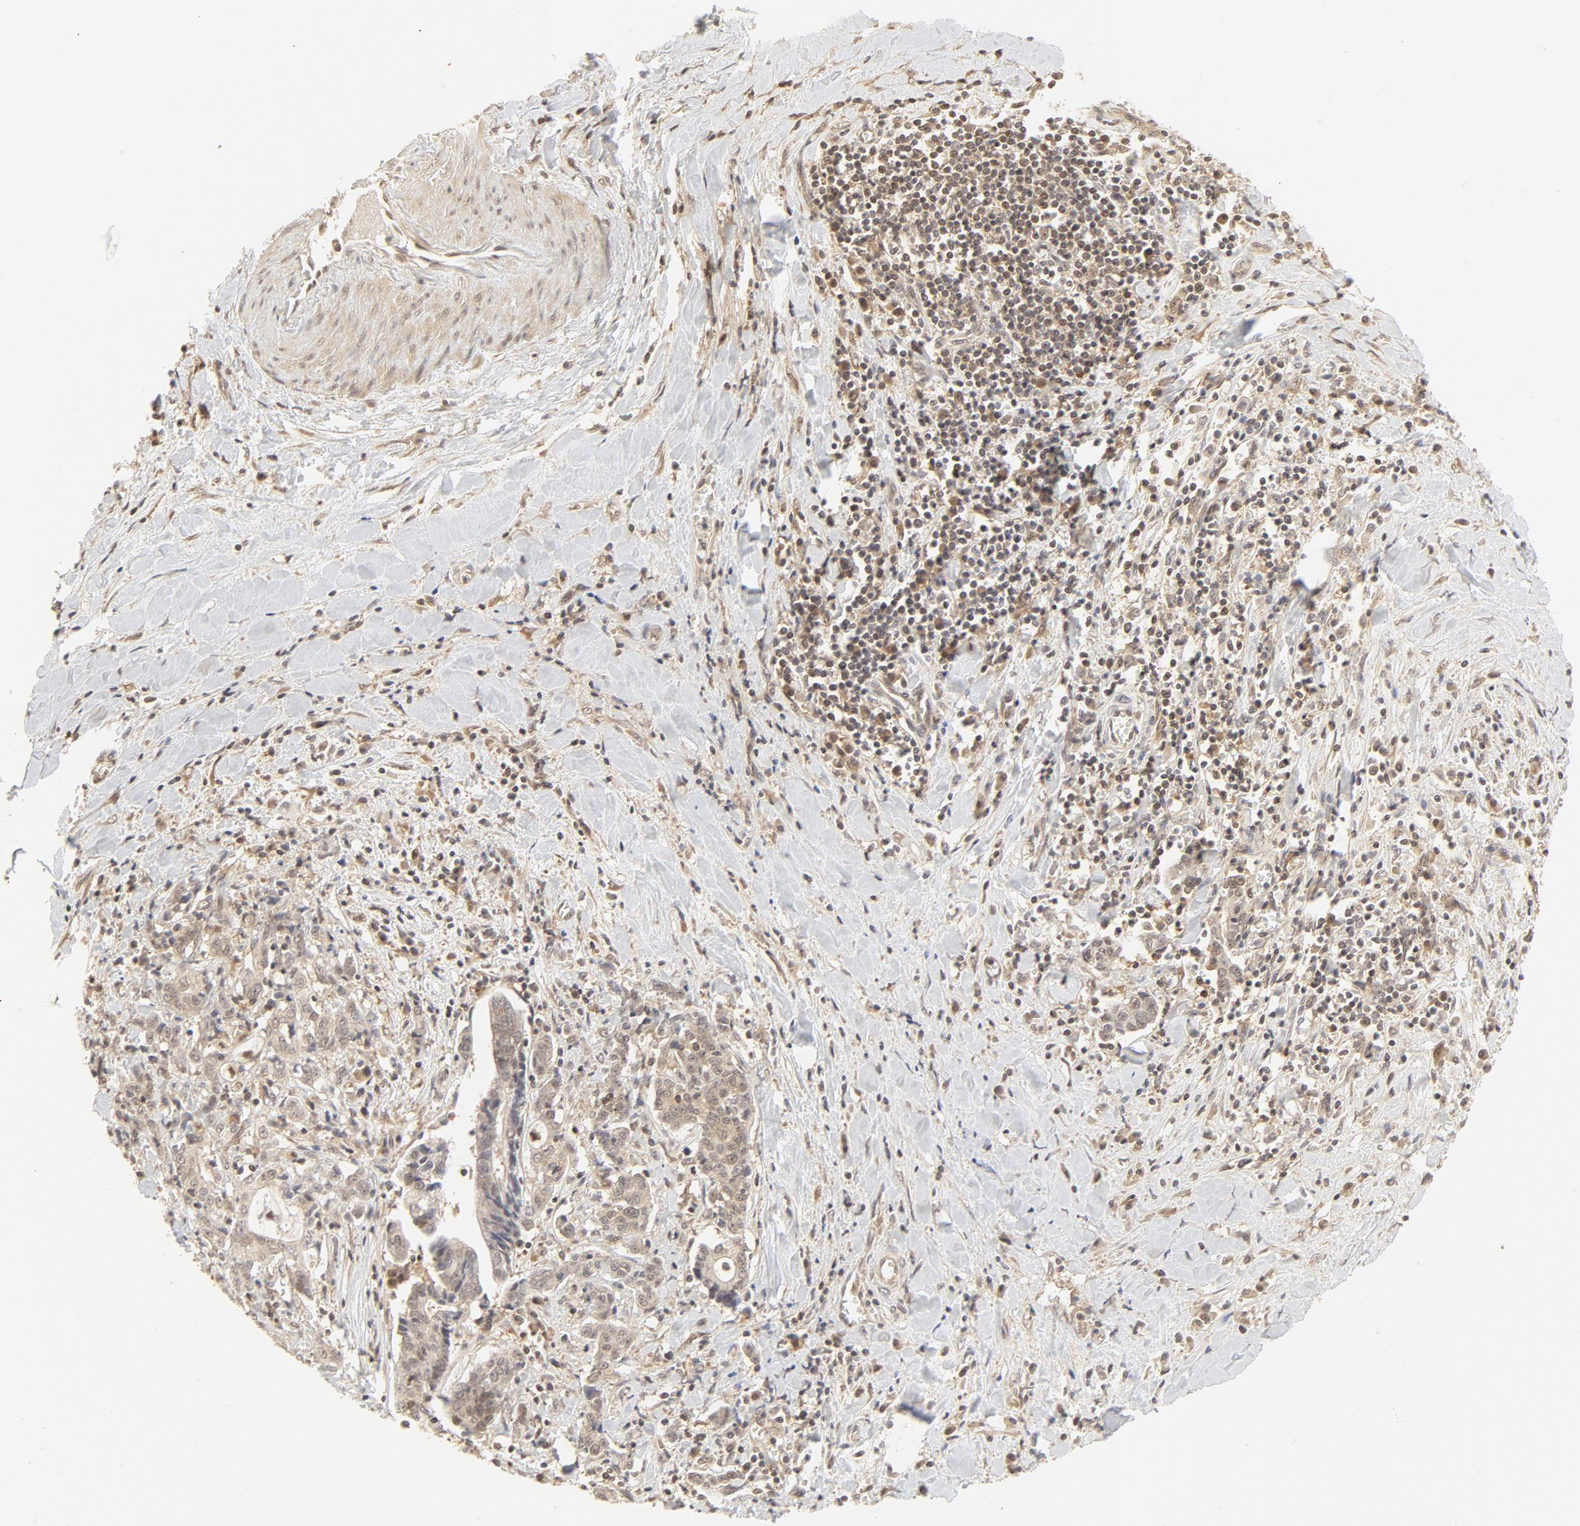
{"staining": {"intensity": "weak", "quantity": ">75%", "location": "cytoplasmic/membranous,nuclear"}, "tissue": "liver cancer", "cell_type": "Tumor cells", "image_type": "cancer", "snomed": [{"axis": "morphology", "description": "Cholangiocarcinoma"}, {"axis": "topography", "description": "Liver"}], "caption": "The immunohistochemical stain shows weak cytoplasmic/membranous and nuclear expression in tumor cells of liver cholangiocarcinoma tissue. (DAB (3,3'-diaminobenzidine) IHC with brightfield microscopy, high magnification).", "gene": "NEDD8", "patient": {"sex": "male", "age": 57}}